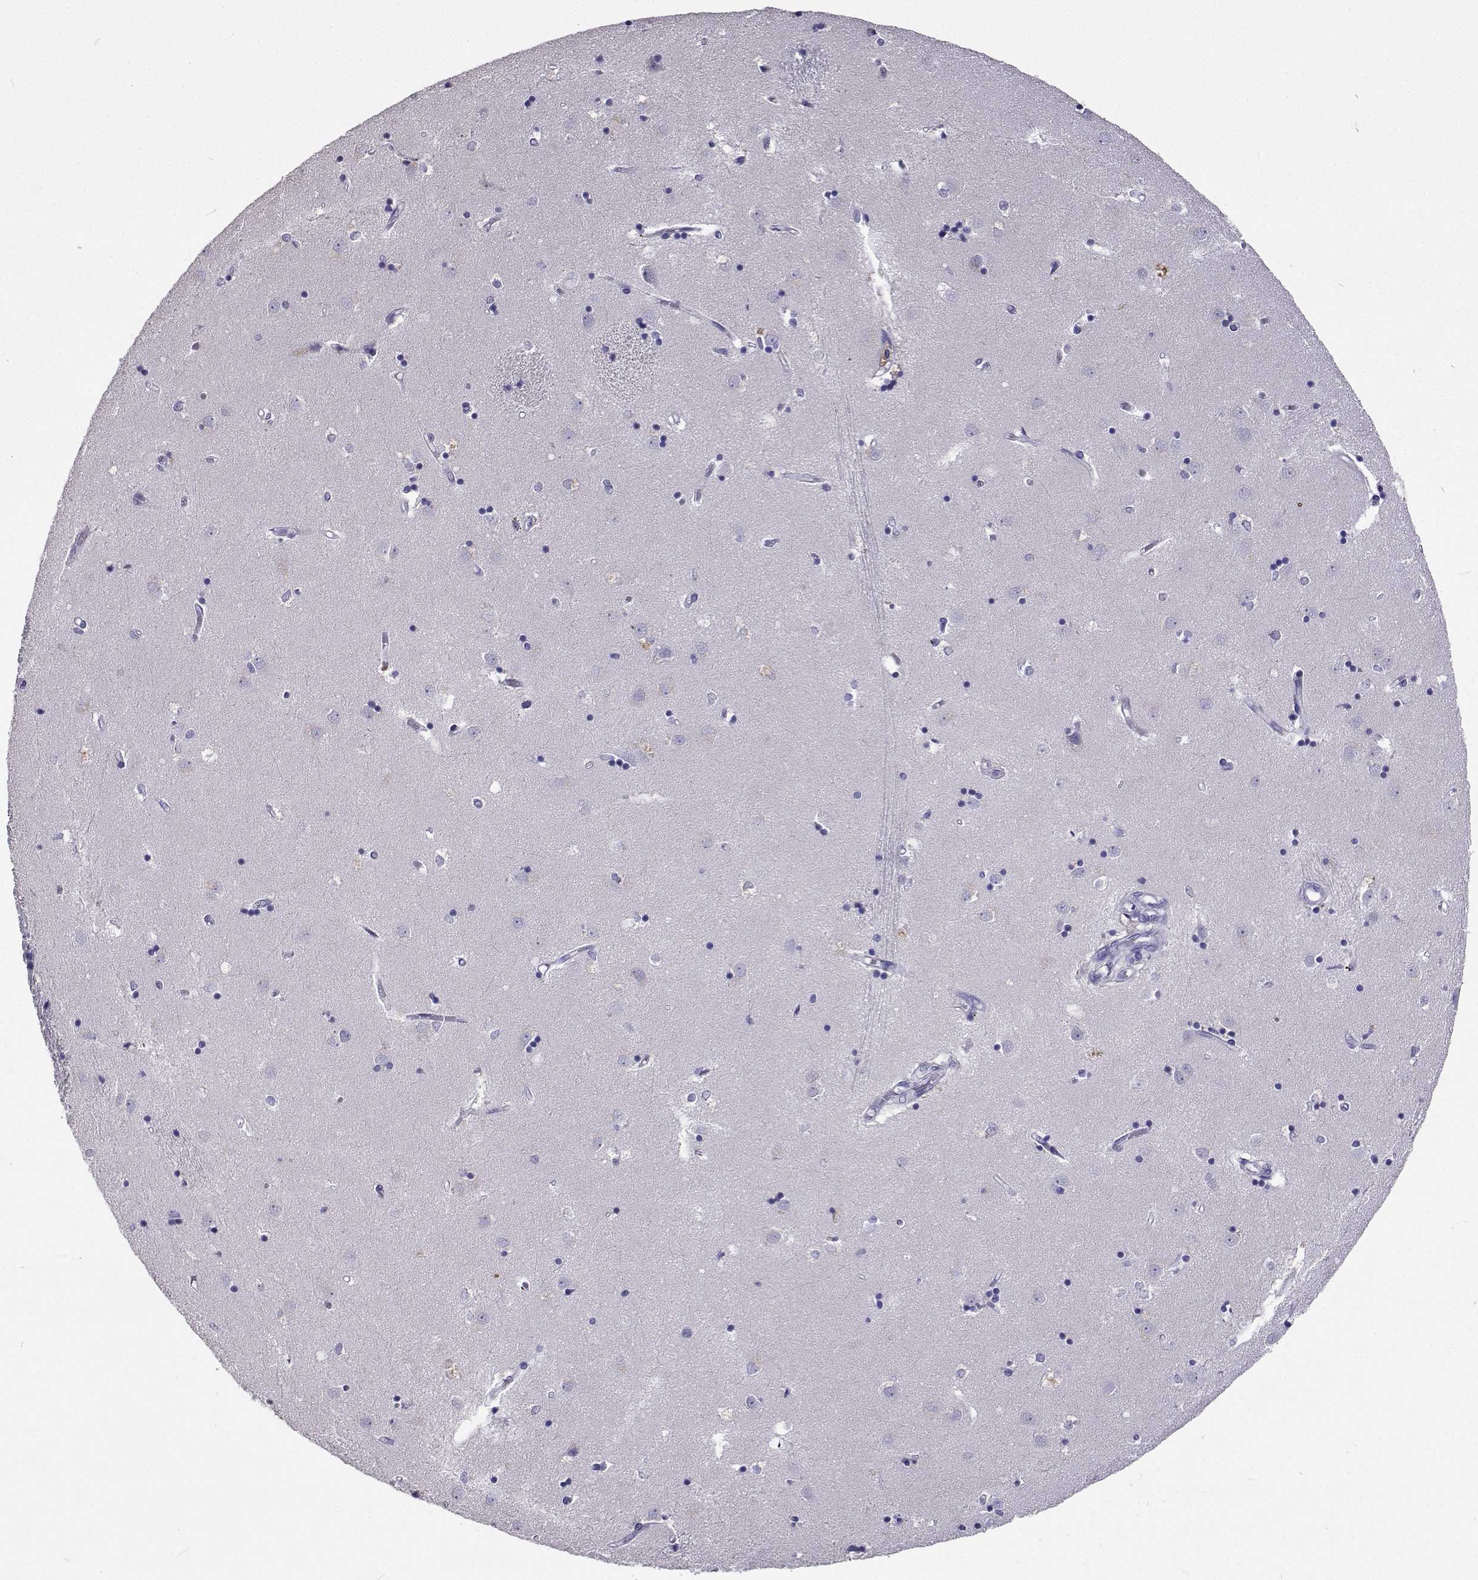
{"staining": {"intensity": "negative", "quantity": "none", "location": "none"}, "tissue": "caudate", "cell_type": "Glial cells", "image_type": "normal", "snomed": [{"axis": "morphology", "description": "Normal tissue, NOS"}, {"axis": "topography", "description": "Lateral ventricle wall"}], "caption": "This is a image of immunohistochemistry (IHC) staining of benign caudate, which shows no positivity in glial cells.", "gene": "CFAP44", "patient": {"sex": "male", "age": 54}}